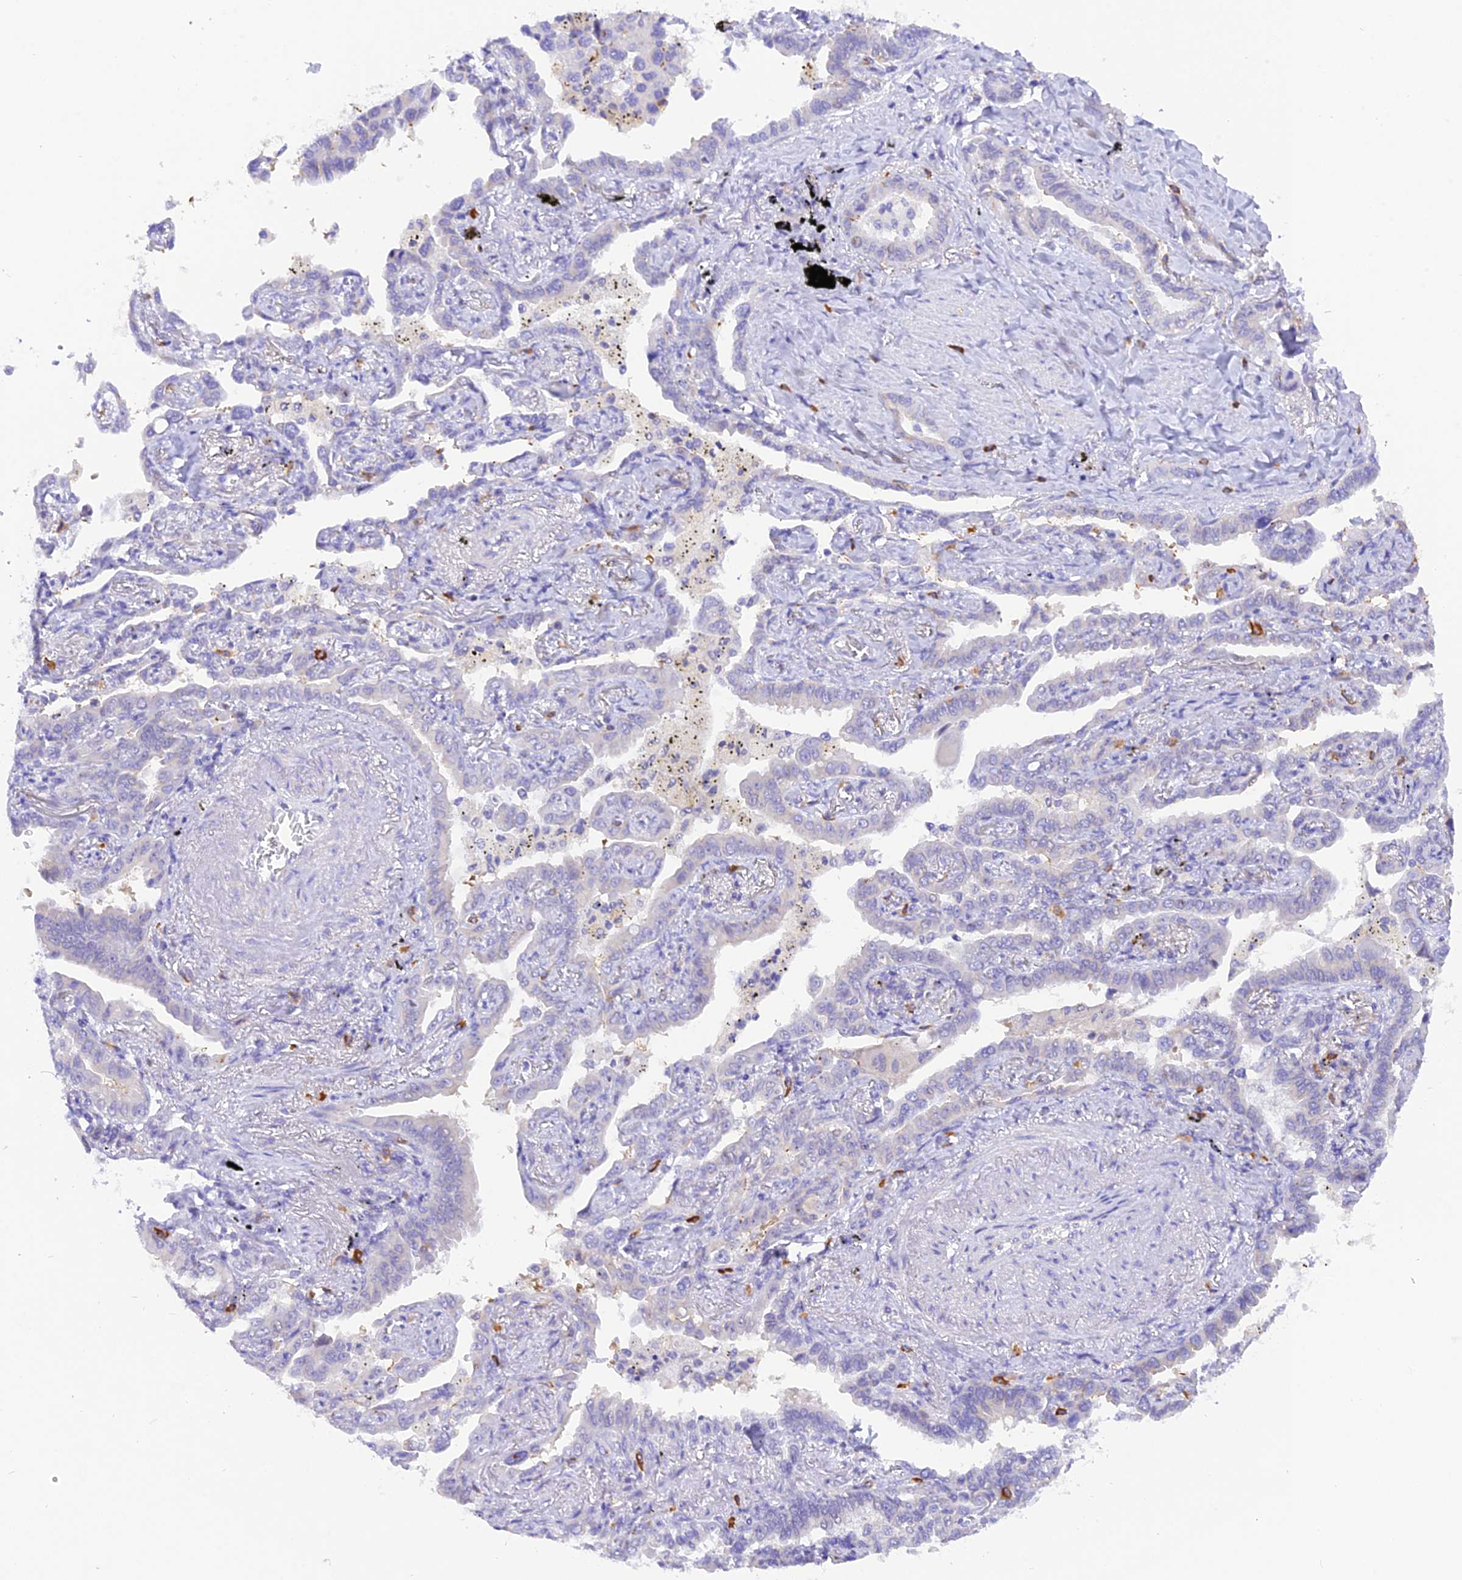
{"staining": {"intensity": "negative", "quantity": "none", "location": "none"}, "tissue": "lung cancer", "cell_type": "Tumor cells", "image_type": "cancer", "snomed": [{"axis": "morphology", "description": "Adenocarcinoma, NOS"}, {"axis": "topography", "description": "Lung"}], "caption": "Human lung cancer stained for a protein using immunohistochemistry (IHC) displays no positivity in tumor cells.", "gene": "COL6A5", "patient": {"sex": "male", "age": 67}}